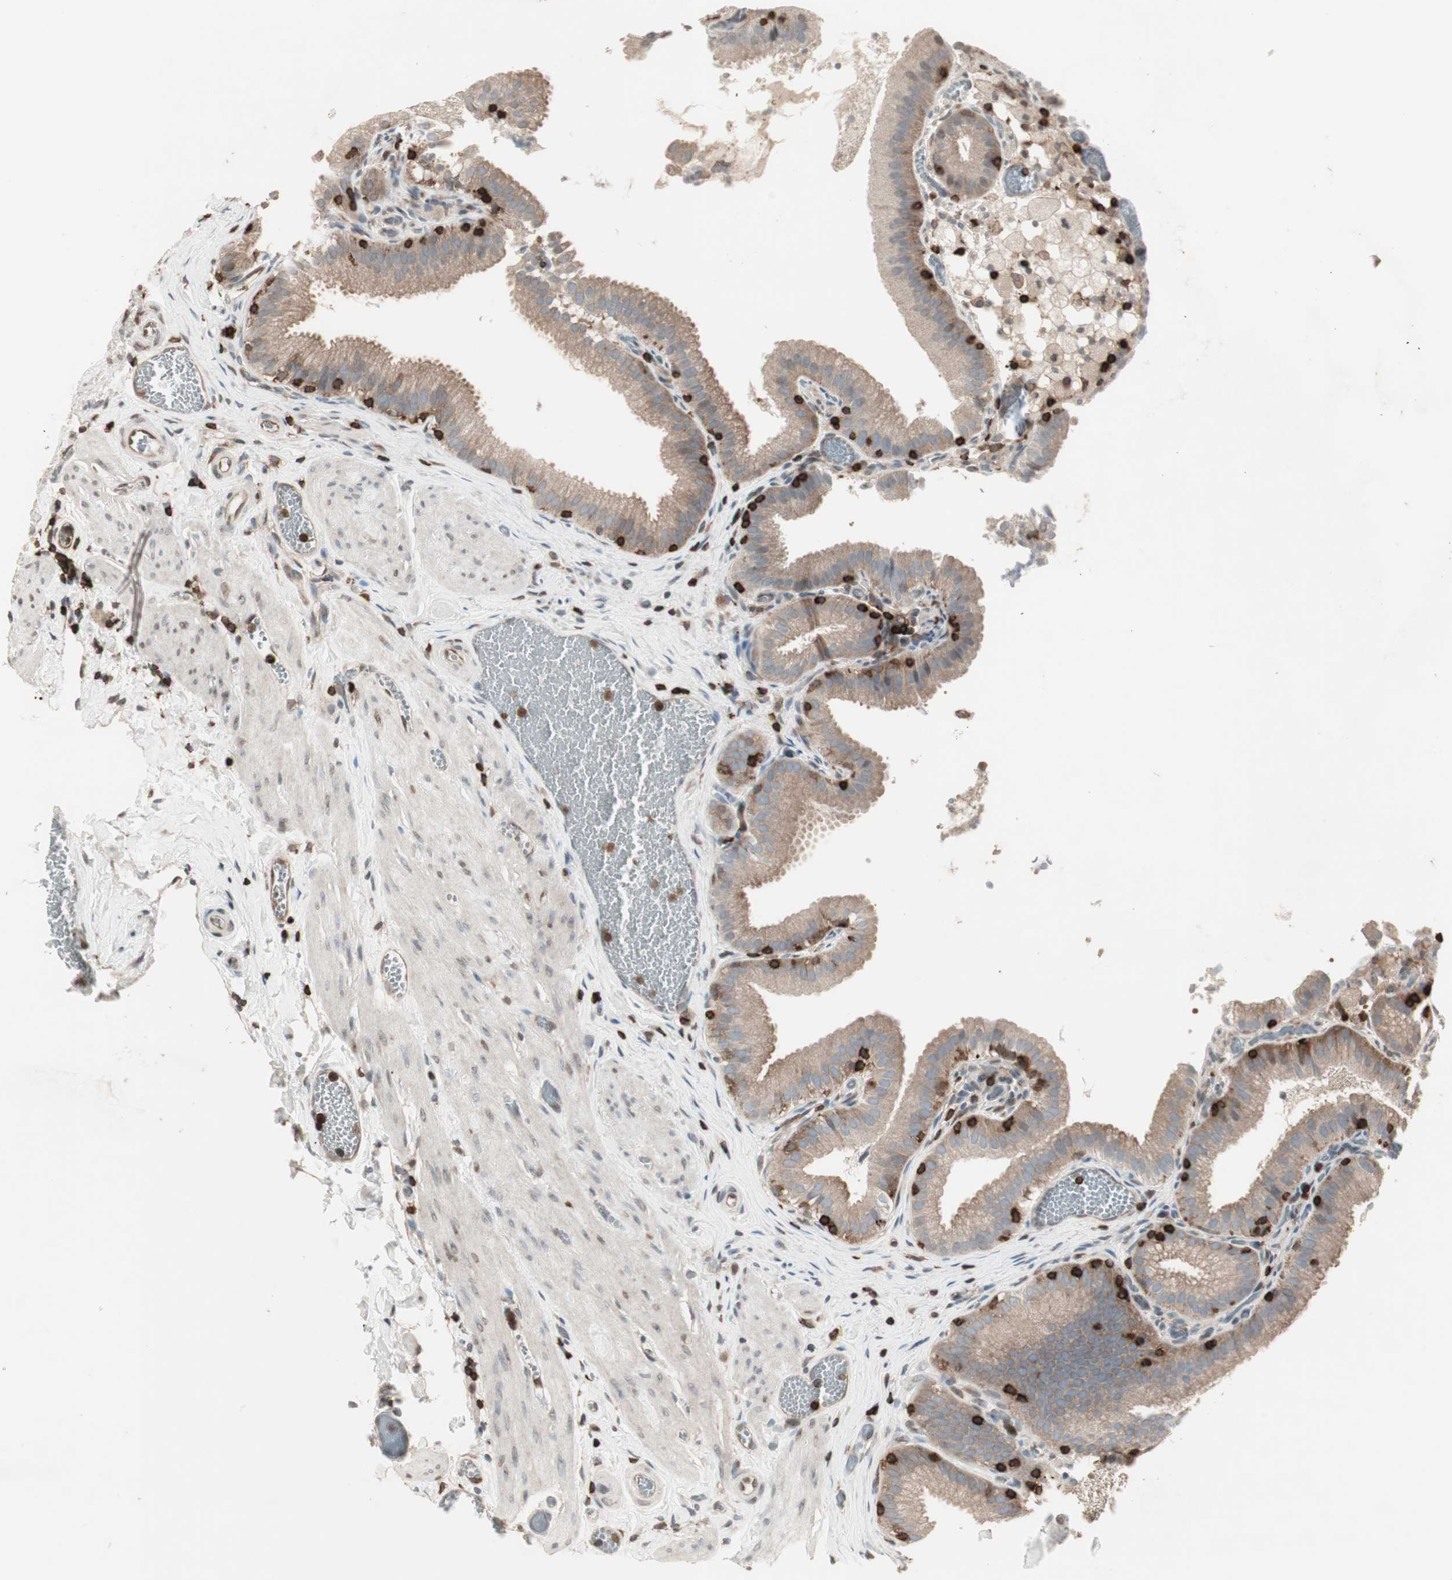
{"staining": {"intensity": "weak", "quantity": ">75%", "location": "cytoplasmic/membranous"}, "tissue": "gallbladder", "cell_type": "Glandular cells", "image_type": "normal", "snomed": [{"axis": "morphology", "description": "Normal tissue, NOS"}, {"axis": "topography", "description": "Gallbladder"}], "caption": "DAB (3,3'-diaminobenzidine) immunohistochemical staining of unremarkable human gallbladder shows weak cytoplasmic/membranous protein expression in approximately >75% of glandular cells. (brown staining indicates protein expression, while blue staining denotes nuclei).", "gene": "ARHGEF1", "patient": {"sex": "male", "age": 54}}